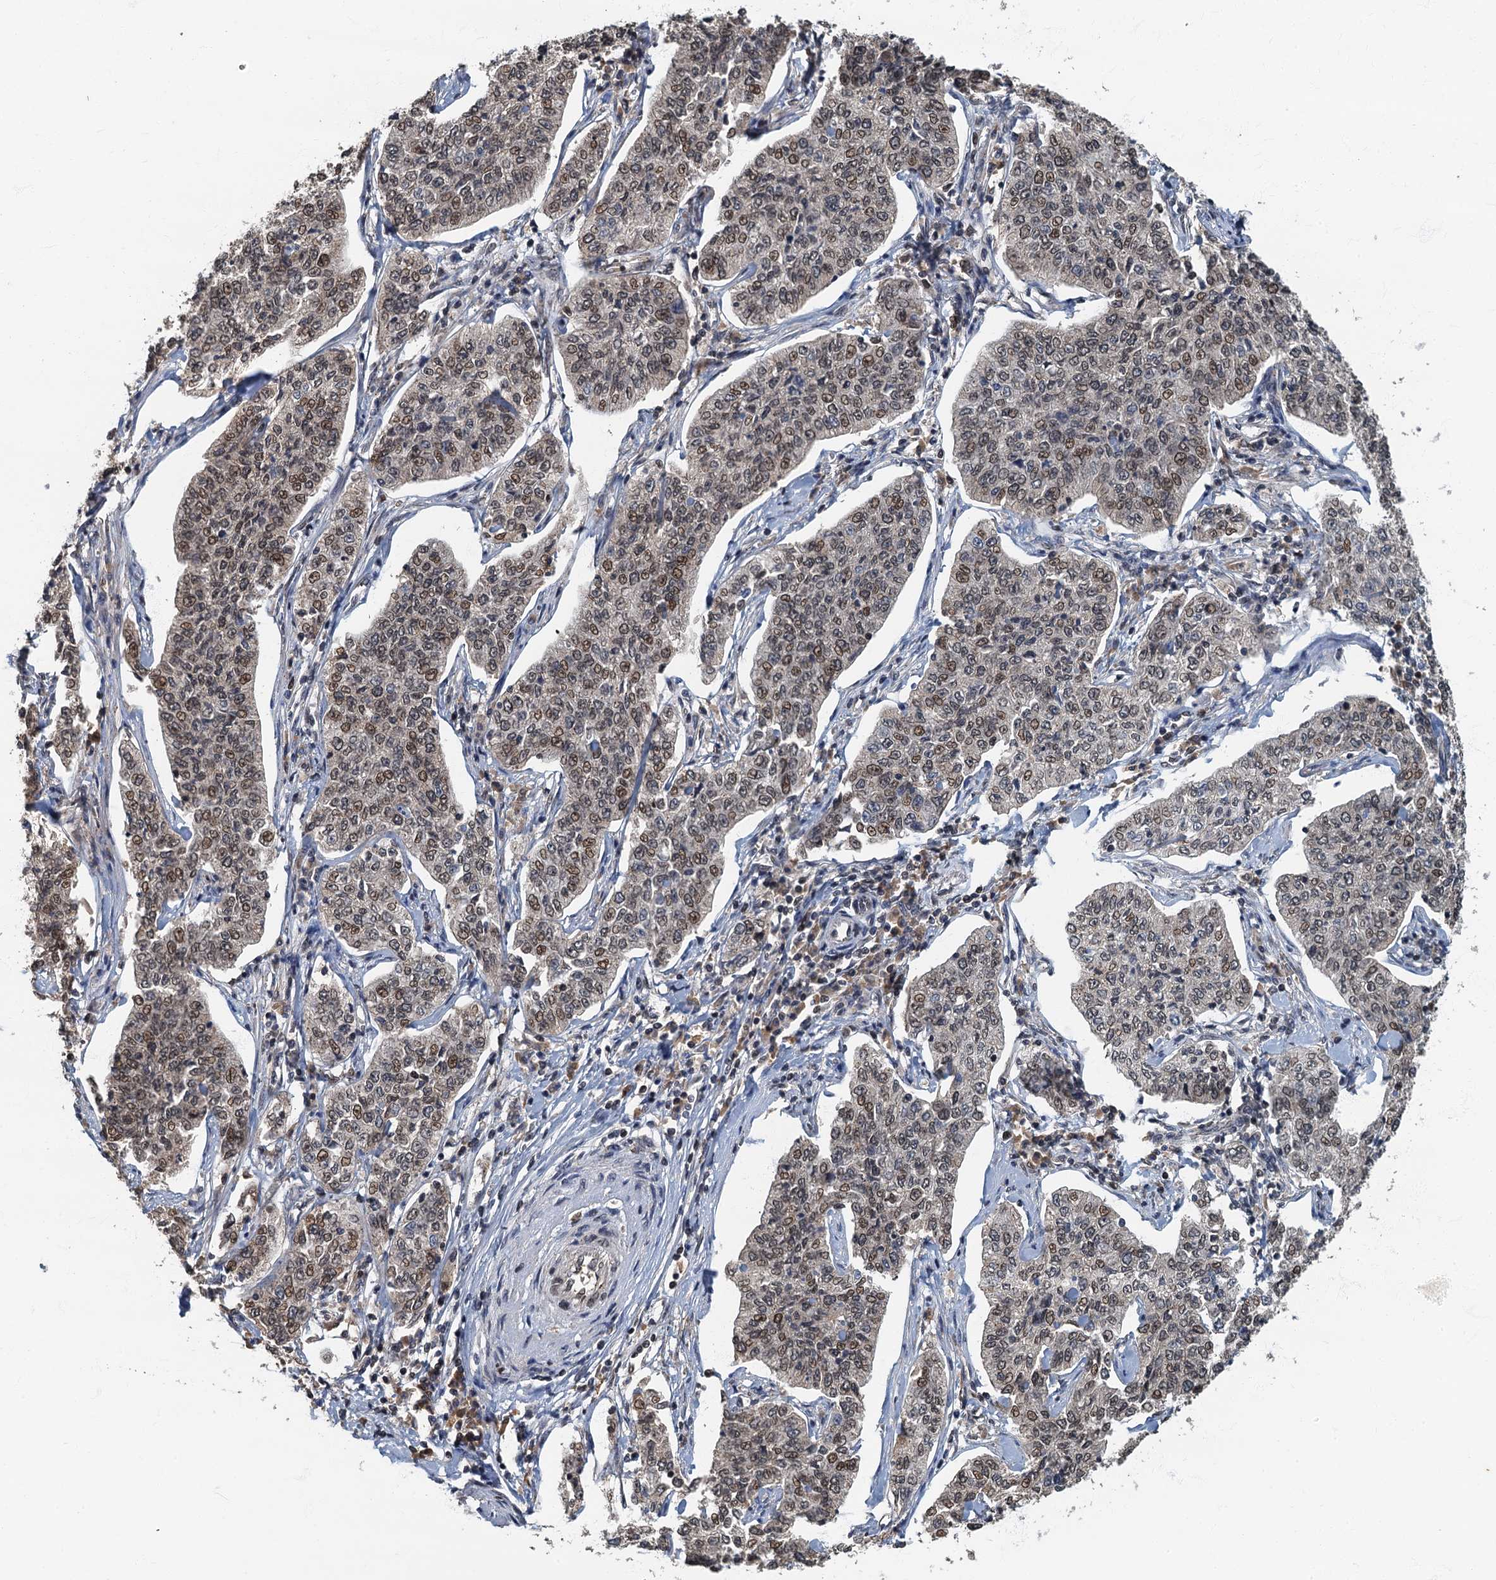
{"staining": {"intensity": "moderate", "quantity": ">75%", "location": "nuclear"}, "tissue": "cervical cancer", "cell_type": "Tumor cells", "image_type": "cancer", "snomed": [{"axis": "morphology", "description": "Squamous cell carcinoma, NOS"}, {"axis": "topography", "description": "Cervix"}], "caption": "Immunohistochemical staining of human cervical squamous cell carcinoma demonstrates medium levels of moderate nuclear protein staining in approximately >75% of tumor cells.", "gene": "CKAP2L", "patient": {"sex": "female", "age": 35}}